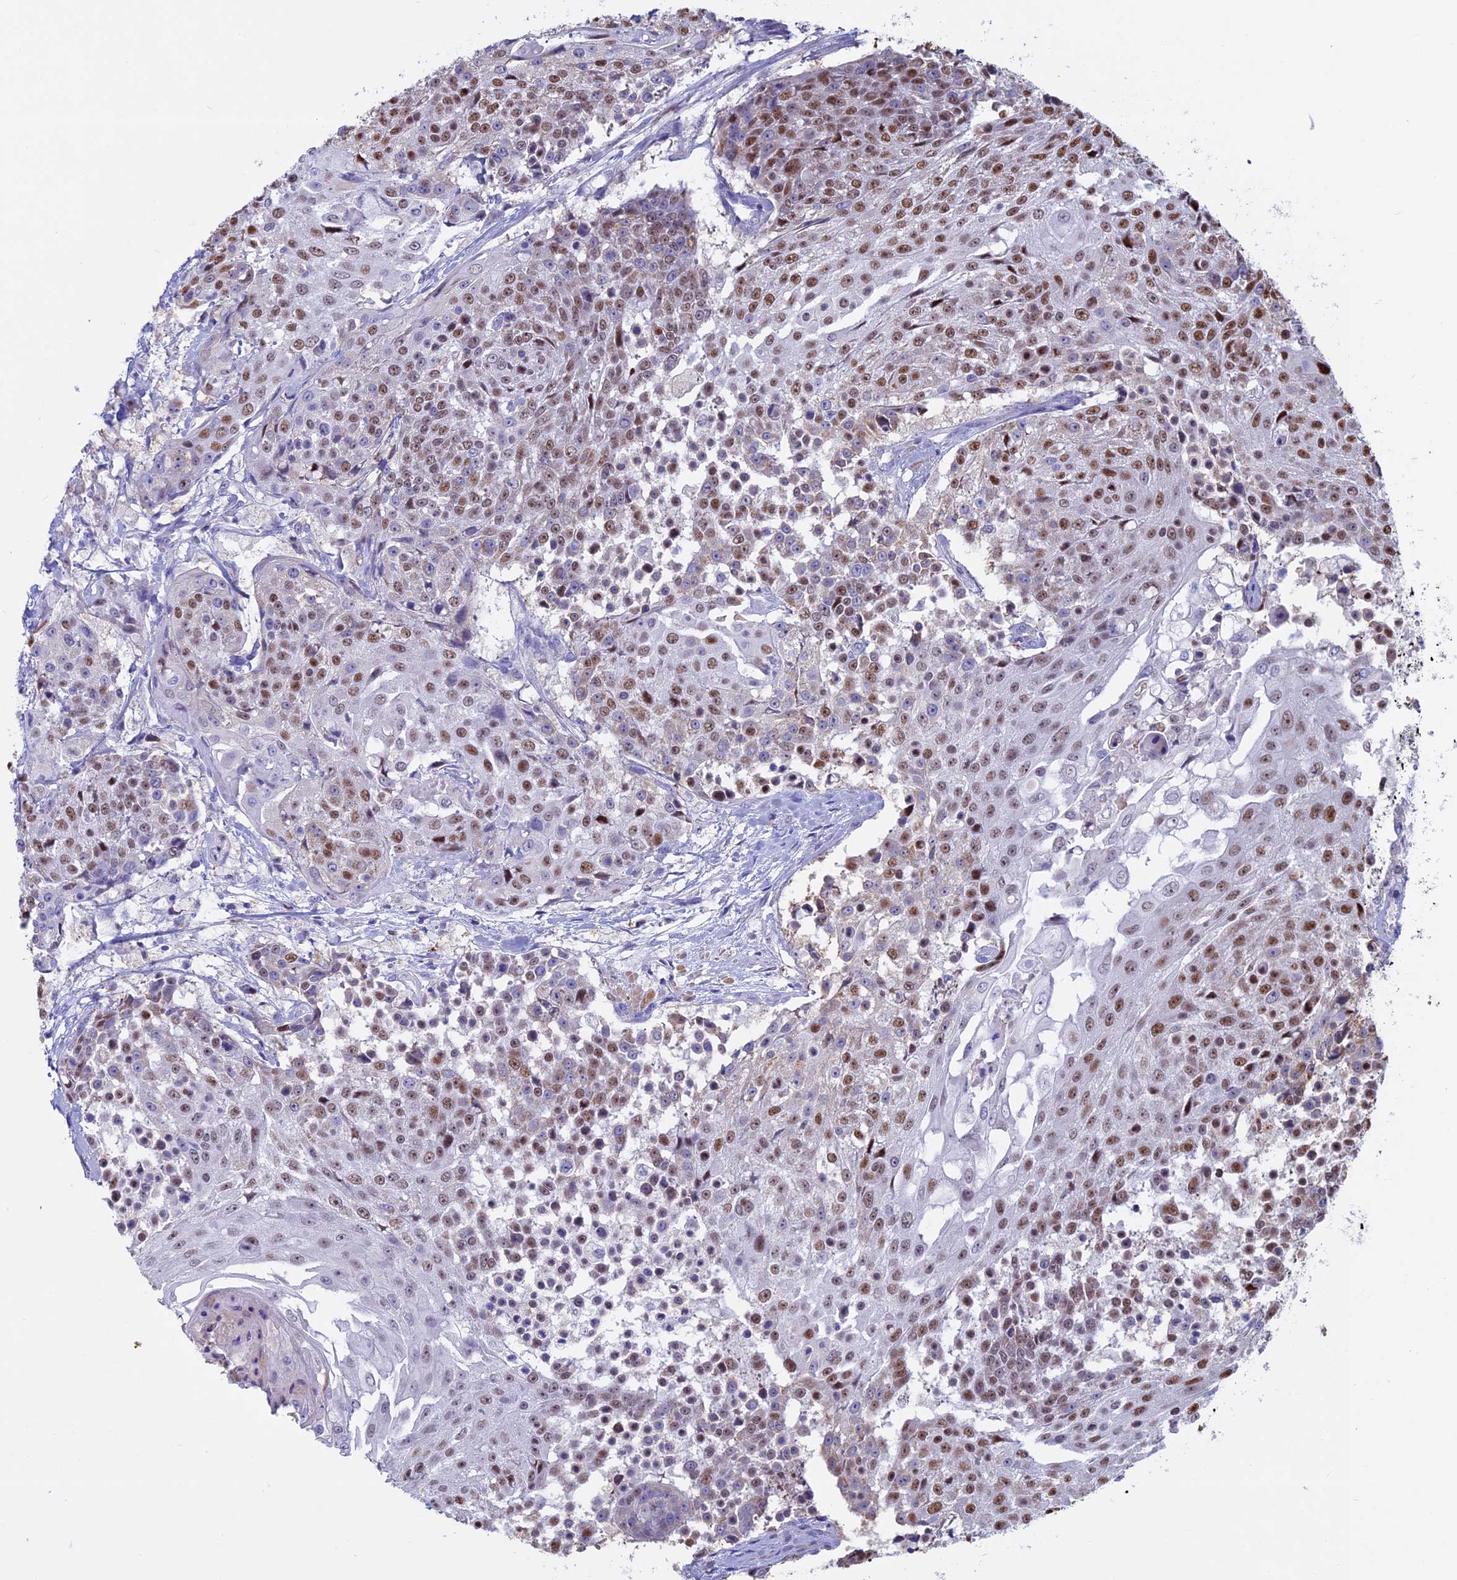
{"staining": {"intensity": "moderate", "quantity": ">75%", "location": "nuclear"}, "tissue": "urothelial cancer", "cell_type": "Tumor cells", "image_type": "cancer", "snomed": [{"axis": "morphology", "description": "Urothelial carcinoma, High grade"}, {"axis": "topography", "description": "Urinary bladder"}], "caption": "Urothelial cancer stained with a protein marker displays moderate staining in tumor cells.", "gene": "ACSS1", "patient": {"sex": "female", "age": 63}}